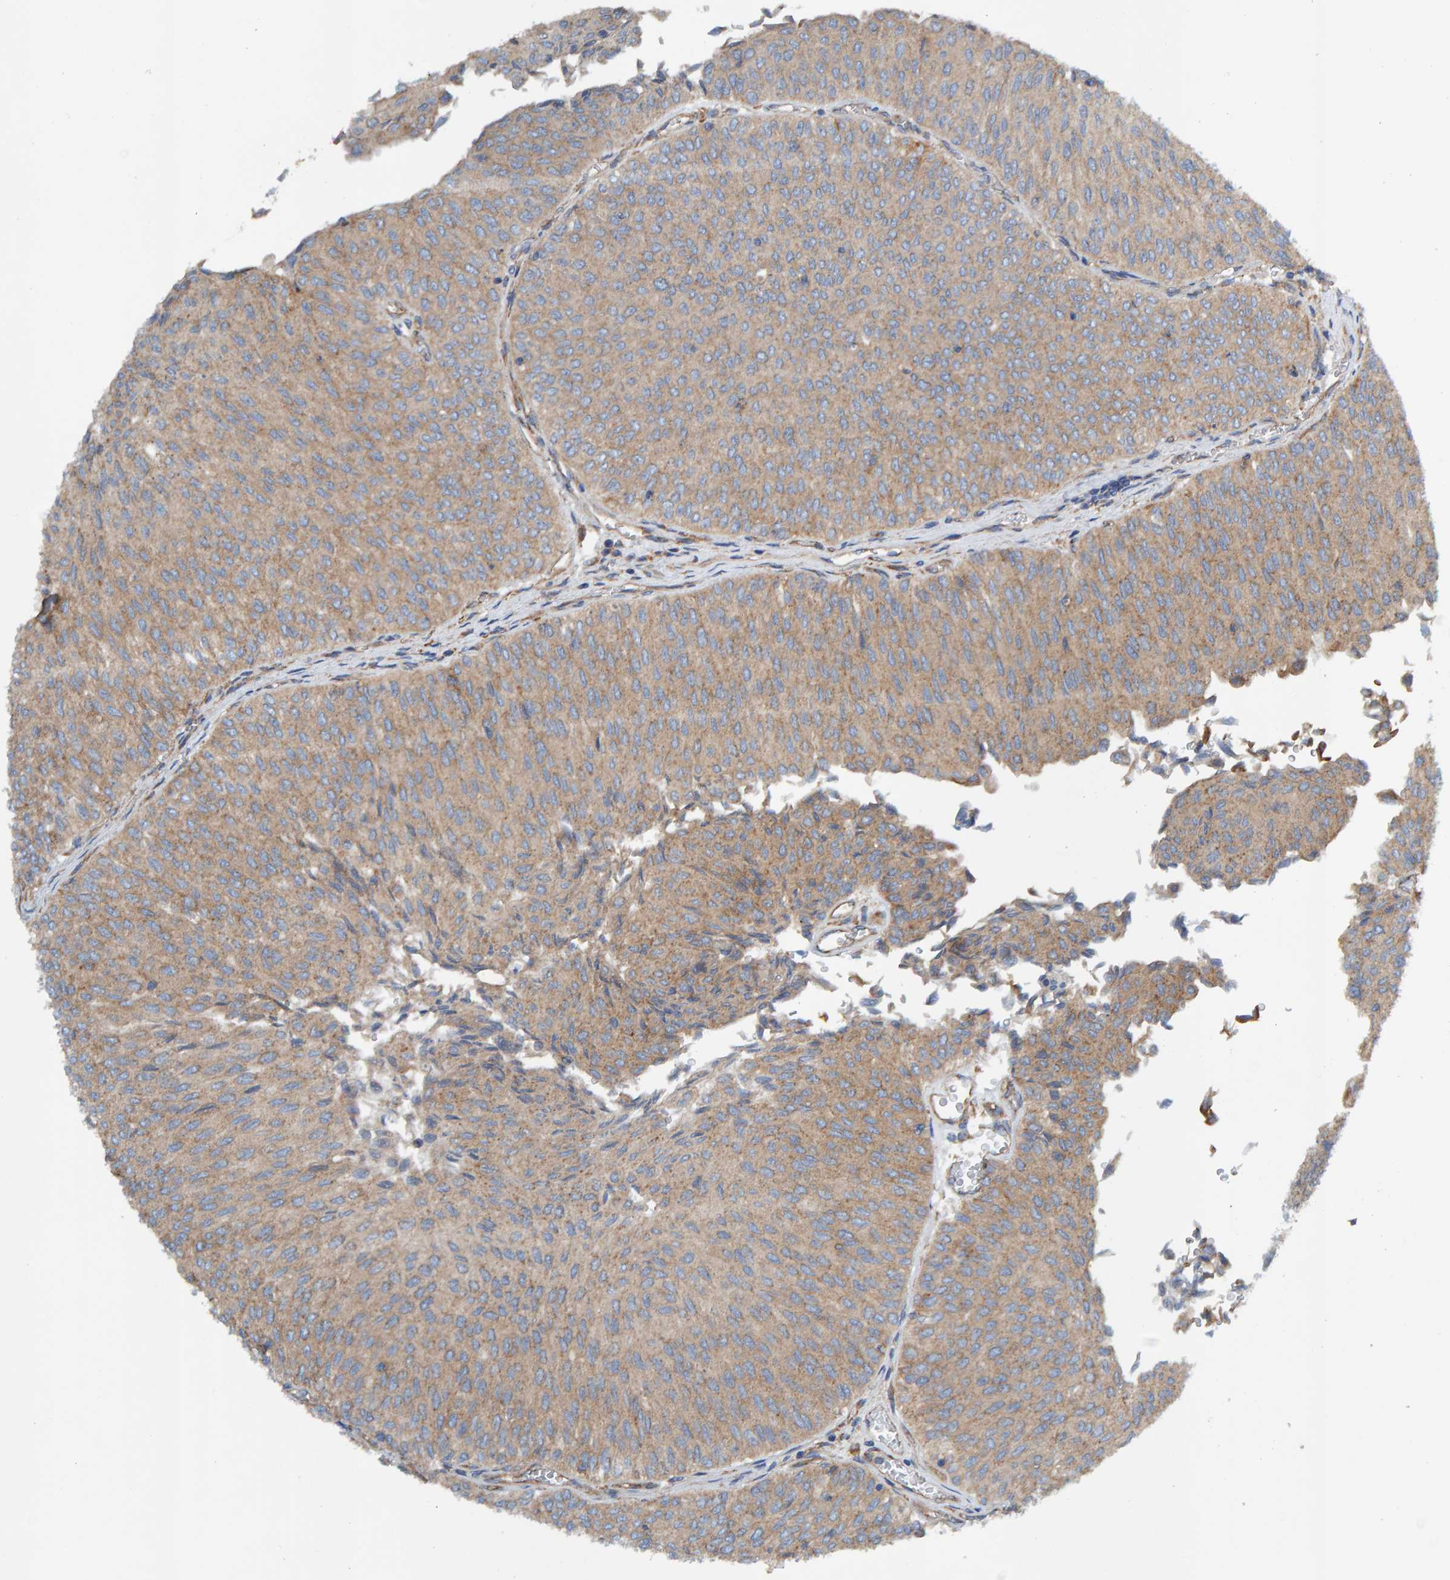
{"staining": {"intensity": "moderate", "quantity": ">75%", "location": "cytoplasmic/membranous"}, "tissue": "urothelial cancer", "cell_type": "Tumor cells", "image_type": "cancer", "snomed": [{"axis": "morphology", "description": "Urothelial carcinoma, Low grade"}, {"axis": "topography", "description": "Urinary bladder"}], "caption": "IHC staining of urothelial cancer, which demonstrates medium levels of moderate cytoplasmic/membranous staining in about >75% of tumor cells indicating moderate cytoplasmic/membranous protein staining. The staining was performed using DAB (brown) for protein detection and nuclei were counterstained in hematoxylin (blue).", "gene": "MKLN1", "patient": {"sex": "male", "age": 78}}